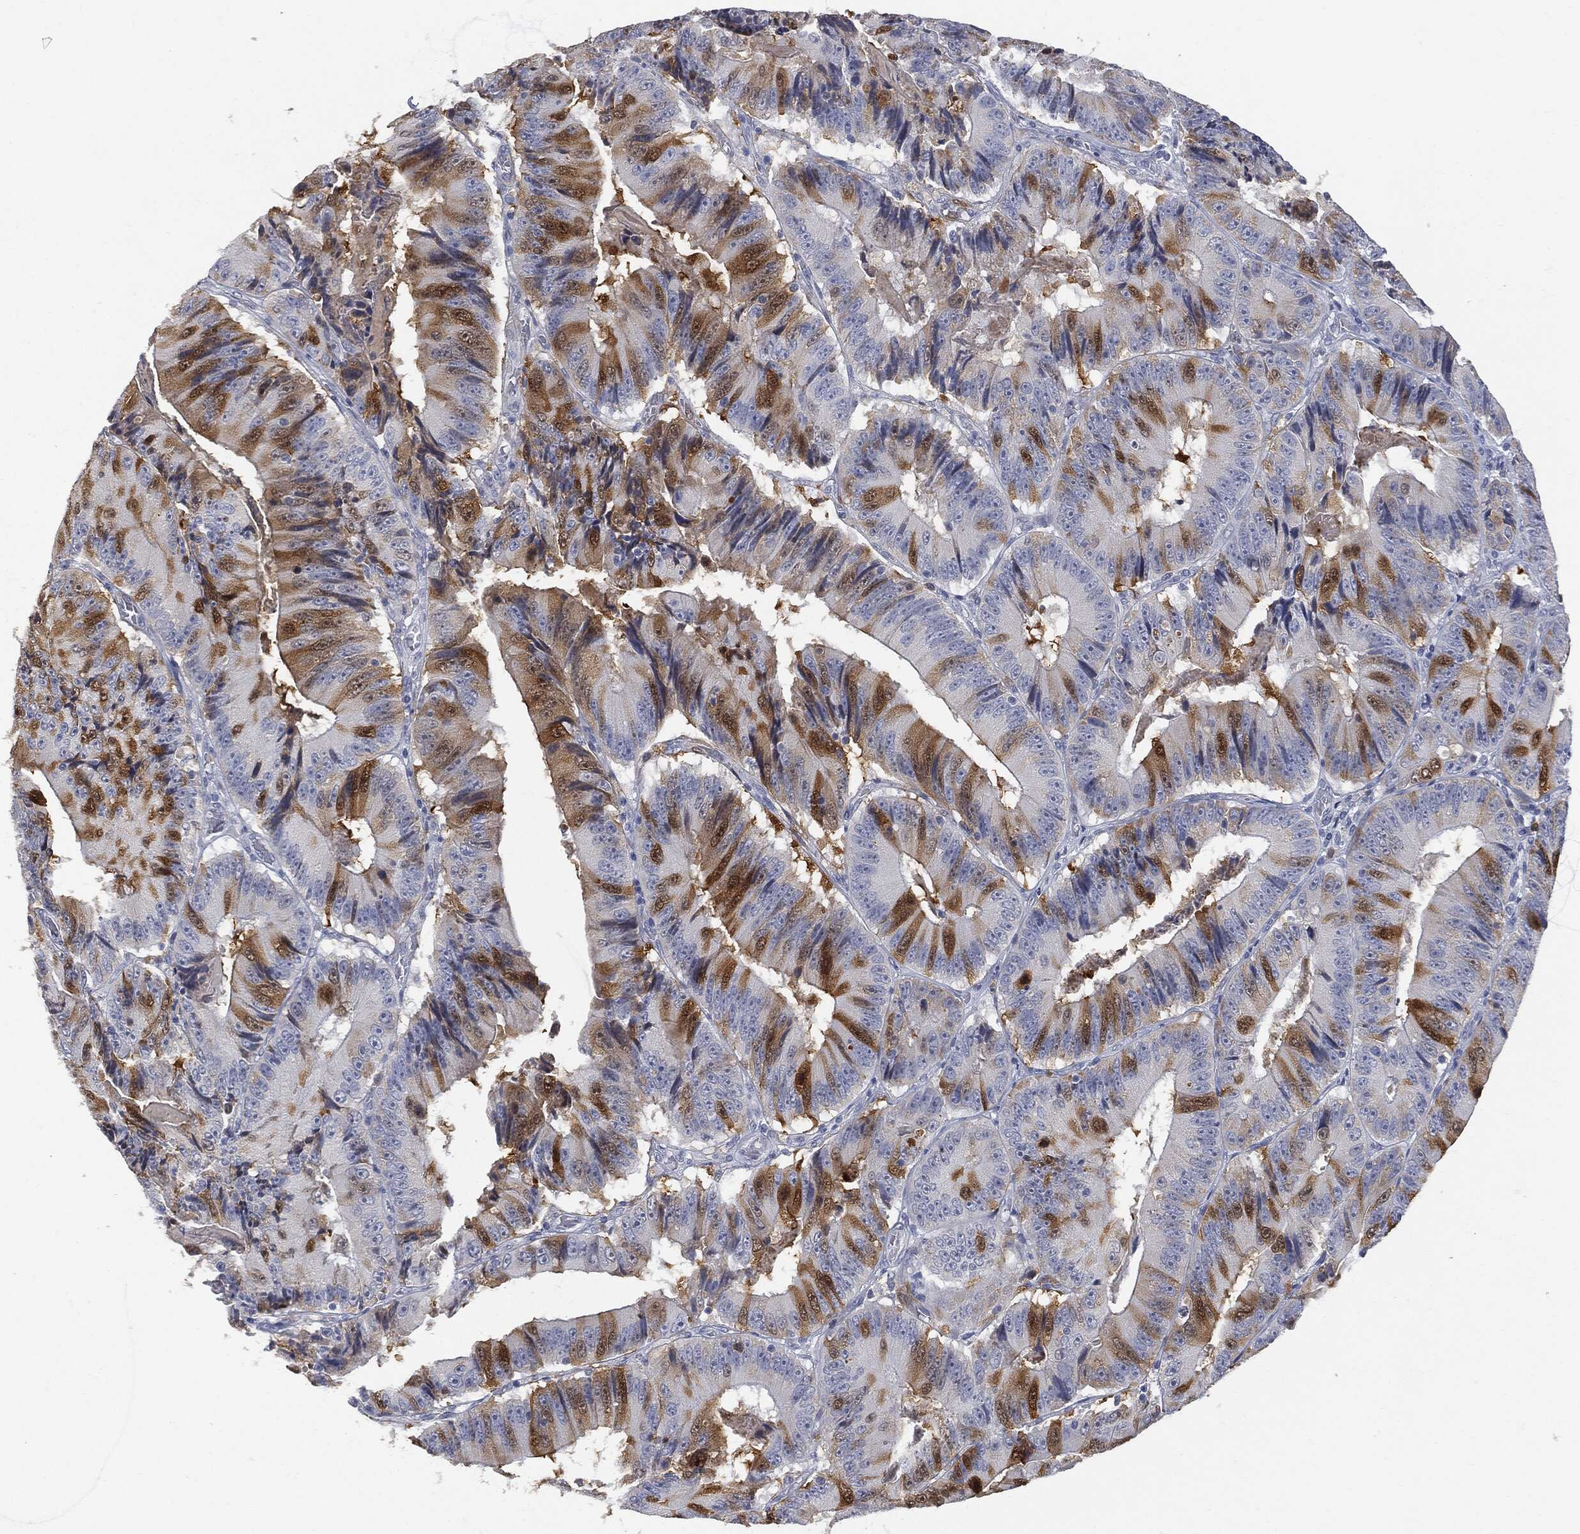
{"staining": {"intensity": "strong", "quantity": "25%-75%", "location": "cytoplasmic/membranous"}, "tissue": "colorectal cancer", "cell_type": "Tumor cells", "image_type": "cancer", "snomed": [{"axis": "morphology", "description": "Adenocarcinoma, NOS"}, {"axis": "topography", "description": "Colon"}], "caption": "The micrograph displays a brown stain indicating the presence of a protein in the cytoplasmic/membranous of tumor cells in colorectal adenocarcinoma.", "gene": "UBE2C", "patient": {"sex": "female", "age": 86}}